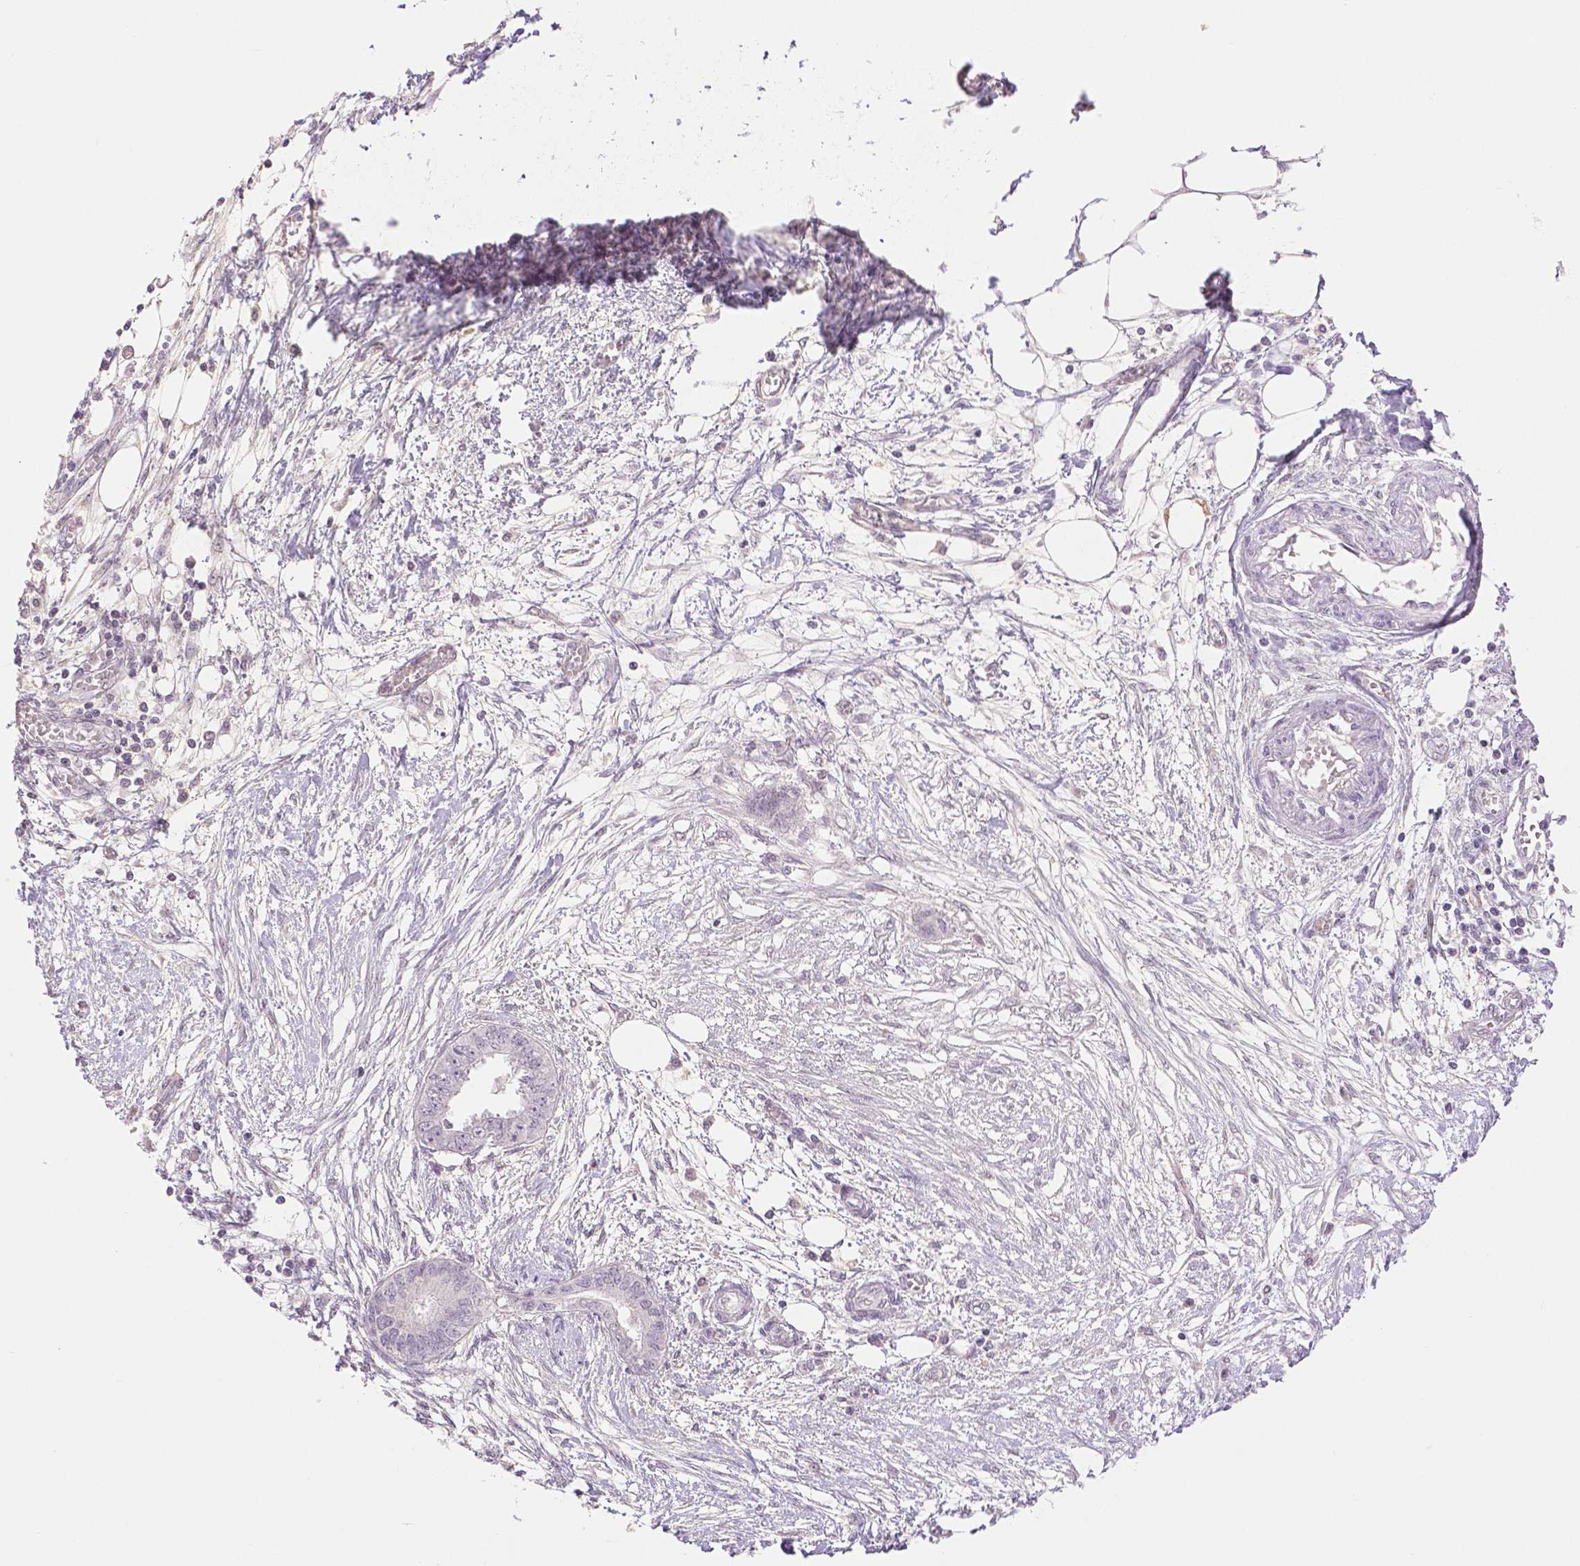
{"staining": {"intensity": "negative", "quantity": "none", "location": "none"}, "tissue": "endometrial cancer", "cell_type": "Tumor cells", "image_type": "cancer", "snomed": [{"axis": "morphology", "description": "Adenocarcinoma, NOS"}, {"axis": "morphology", "description": "Adenocarcinoma, metastatic, NOS"}, {"axis": "topography", "description": "Adipose tissue"}, {"axis": "topography", "description": "Endometrium"}], "caption": "Immunohistochemistry (IHC) of endometrial metastatic adenocarcinoma shows no positivity in tumor cells. The staining is performed using DAB (3,3'-diaminobenzidine) brown chromogen with nuclei counter-stained in using hematoxylin.", "gene": "THY1", "patient": {"sex": "female", "age": 67}}